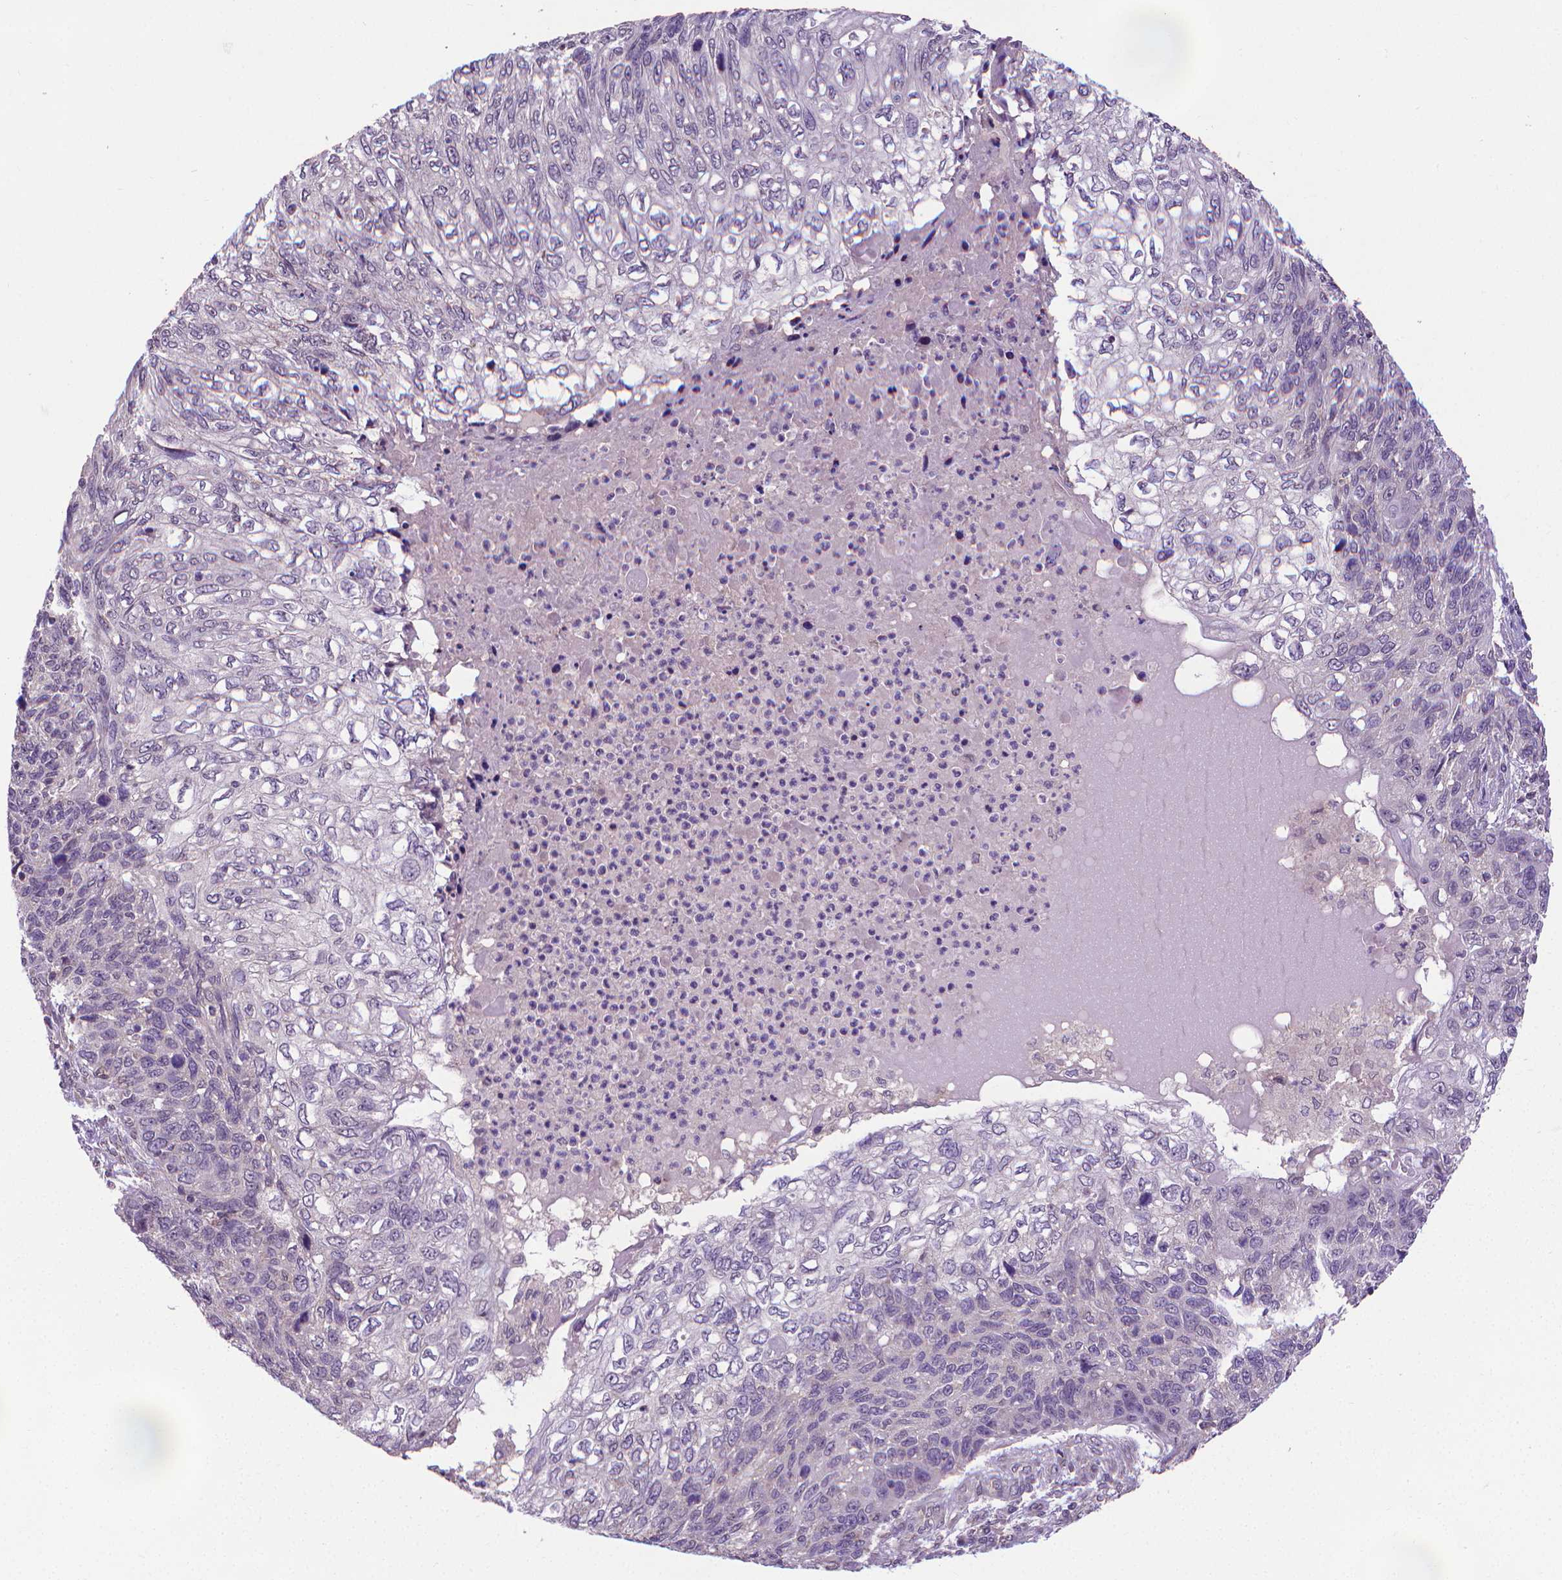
{"staining": {"intensity": "negative", "quantity": "none", "location": "none"}, "tissue": "skin cancer", "cell_type": "Tumor cells", "image_type": "cancer", "snomed": [{"axis": "morphology", "description": "Squamous cell carcinoma, NOS"}, {"axis": "topography", "description": "Skin"}], "caption": "IHC photomicrograph of neoplastic tissue: human skin cancer stained with DAB (3,3'-diaminobenzidine) shows no significant protein positivity in tumor cells. (DAB (3,3'-diaminobenzidine) immunohistochemistry (IHC) with hematoxylin counter stain).", "gene": "GPR63", "patient": {"sex": "male", "age": 92}}